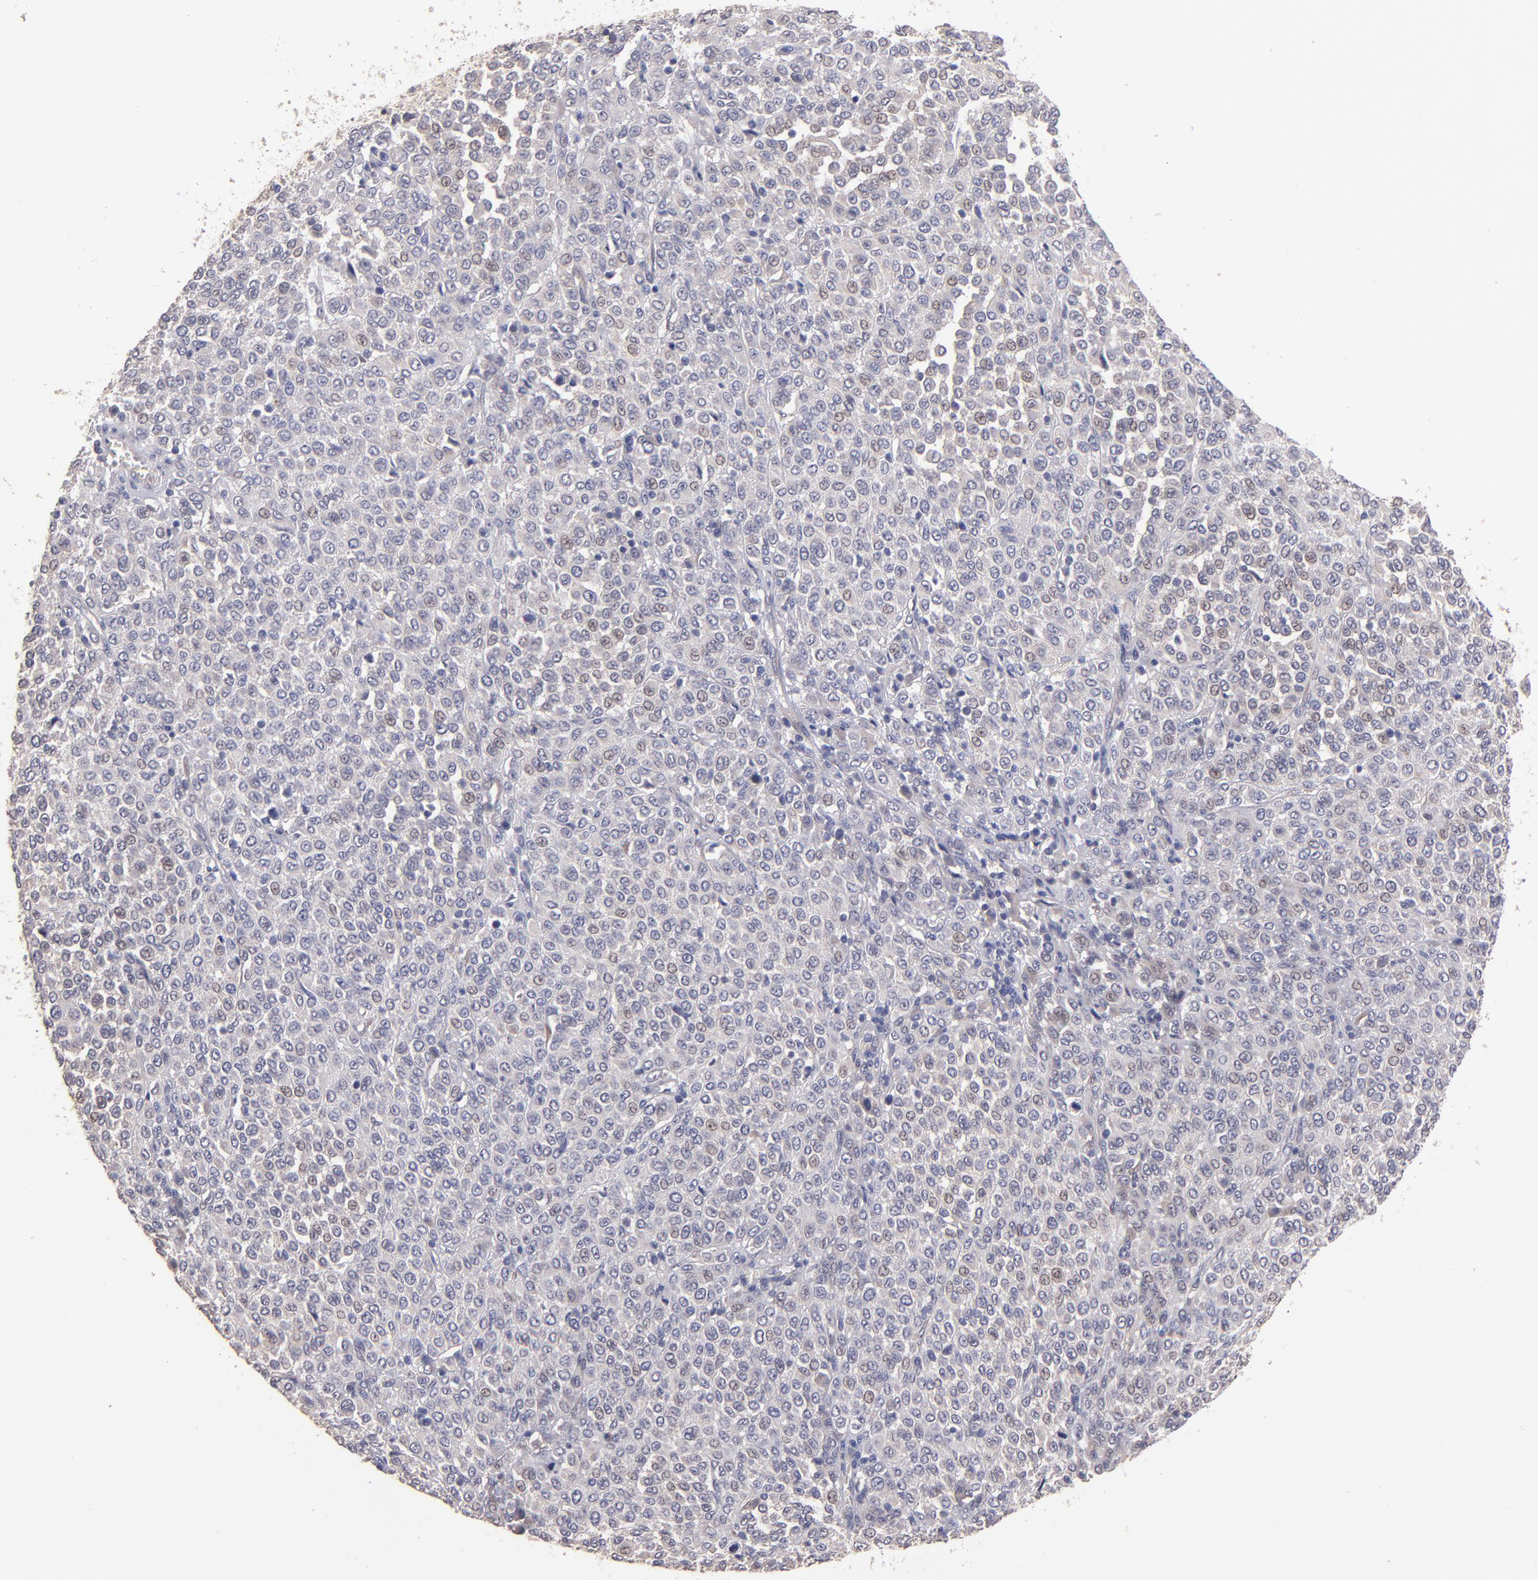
{"staining": {"intensity": "weak", "quantity": "<25%", "location": "cytoplasmic/membranous"}, "tissue": "melanoma", "cell_type": "Tumor cells", "image_type": "cancer", "snomed": [{"axis": "morphology", "description": "Malignant melanoma, Metastatic site"}, {"axis": "topography", "description": "Pancreas"}], "caption": "Image shows no significant protein positivity in tumor cells of melanoma.", "gene": "MAGEE1", "patient": {"sex": "female", "age": 30}}